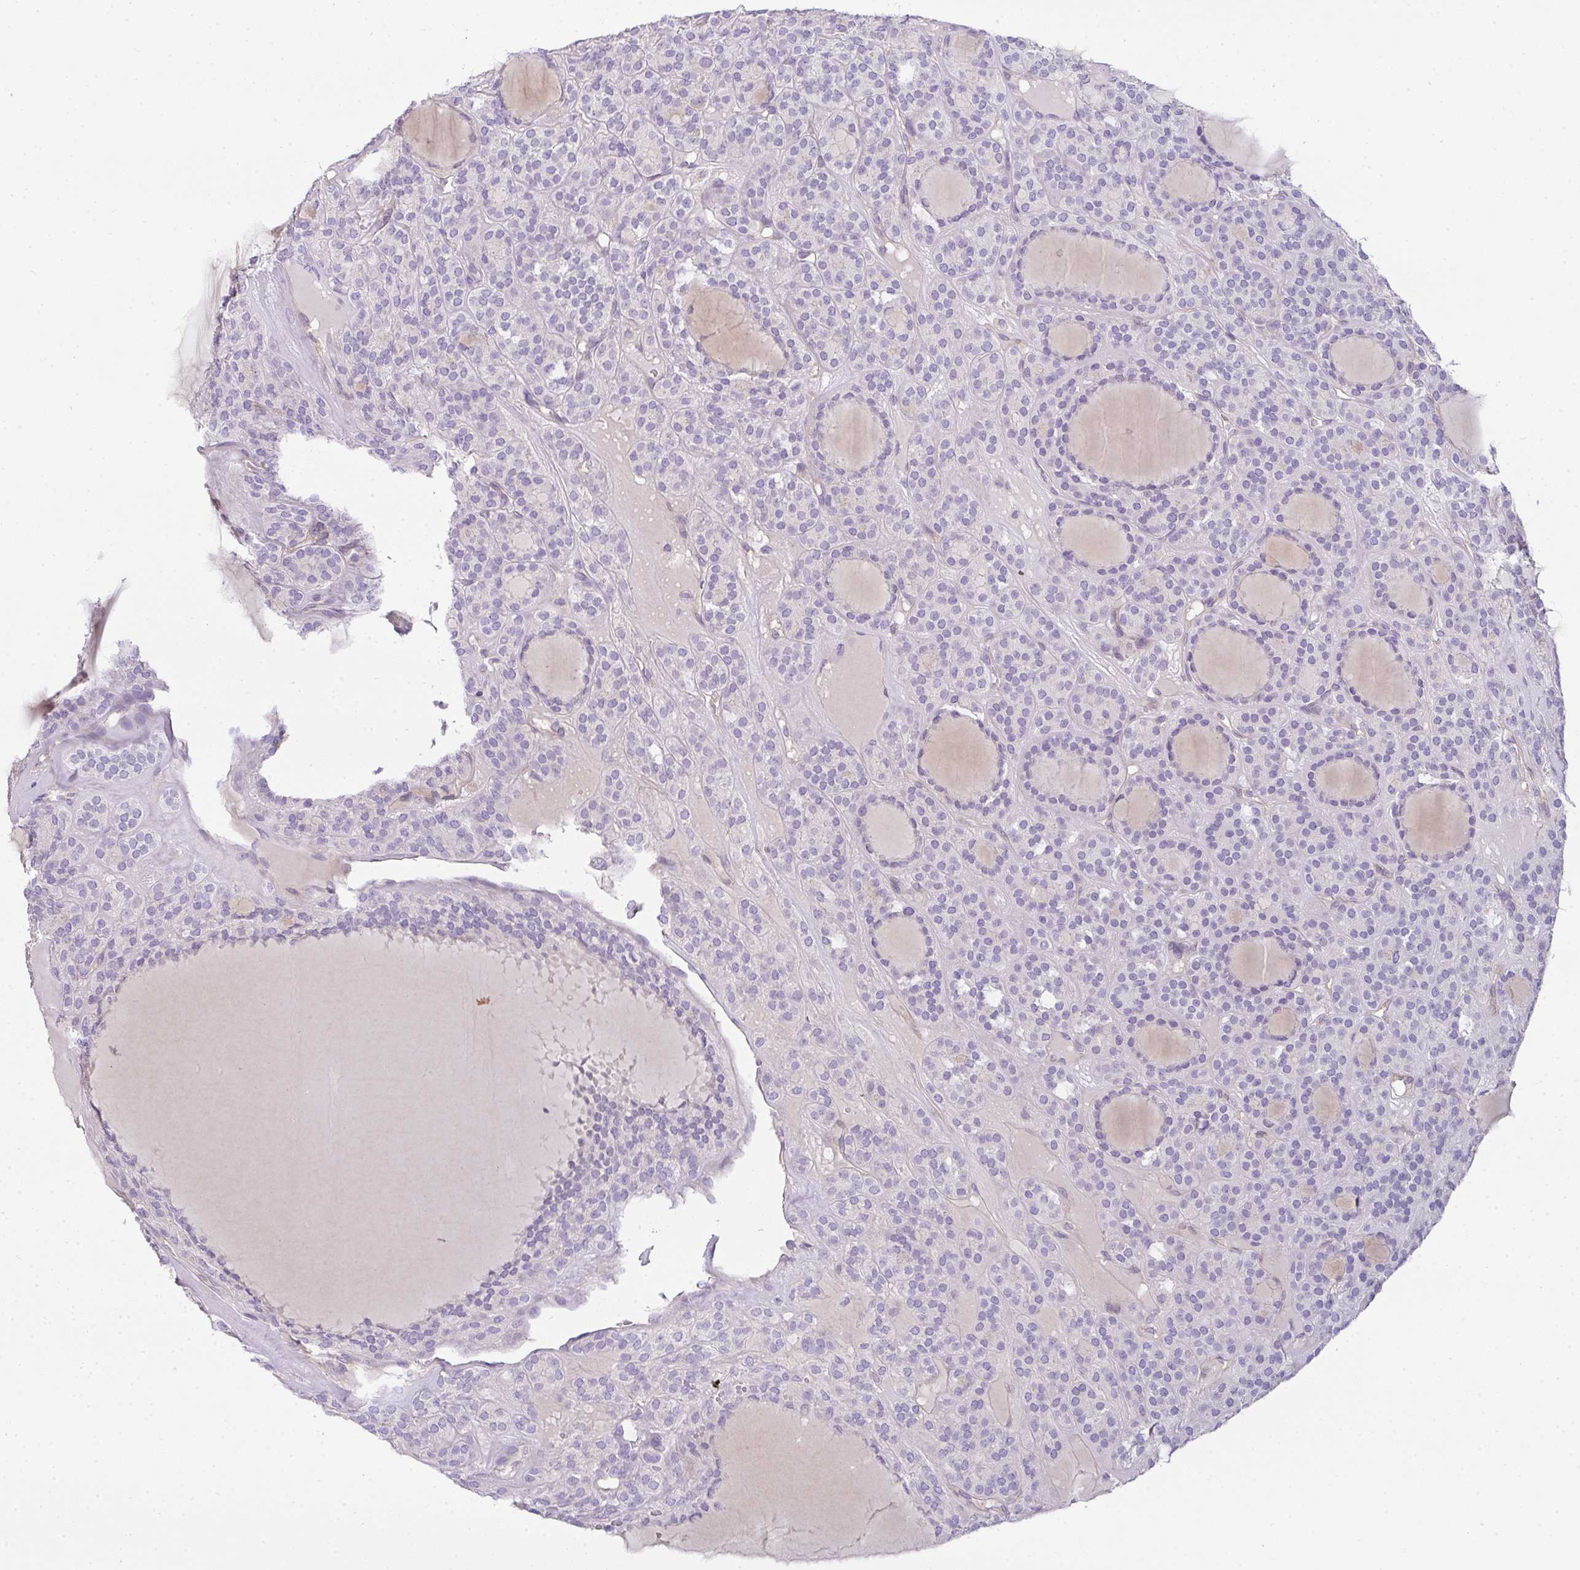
{"staining": {"intensity": "negative", "quantity": "none", "location": "none"}, "tissue": "thyroid cancer", "cell_type": "Tumor cells", "image_type": "cancer", "snomed": [{"axis": "morphology", "description": "Follicular adenoma carcinoma, NOS"}, {"axis": "topography", "description": "Thyroid gland"}], "caption": "Immunohistochemistry (IHC) photomicrograph of follicular adenoma carcinoma (thyroid) stained for a protein (brown), which demonstrates no staining in tumor cells.", "gene": "FILIP1", "patient": {"sex": "female", "age": 63}}